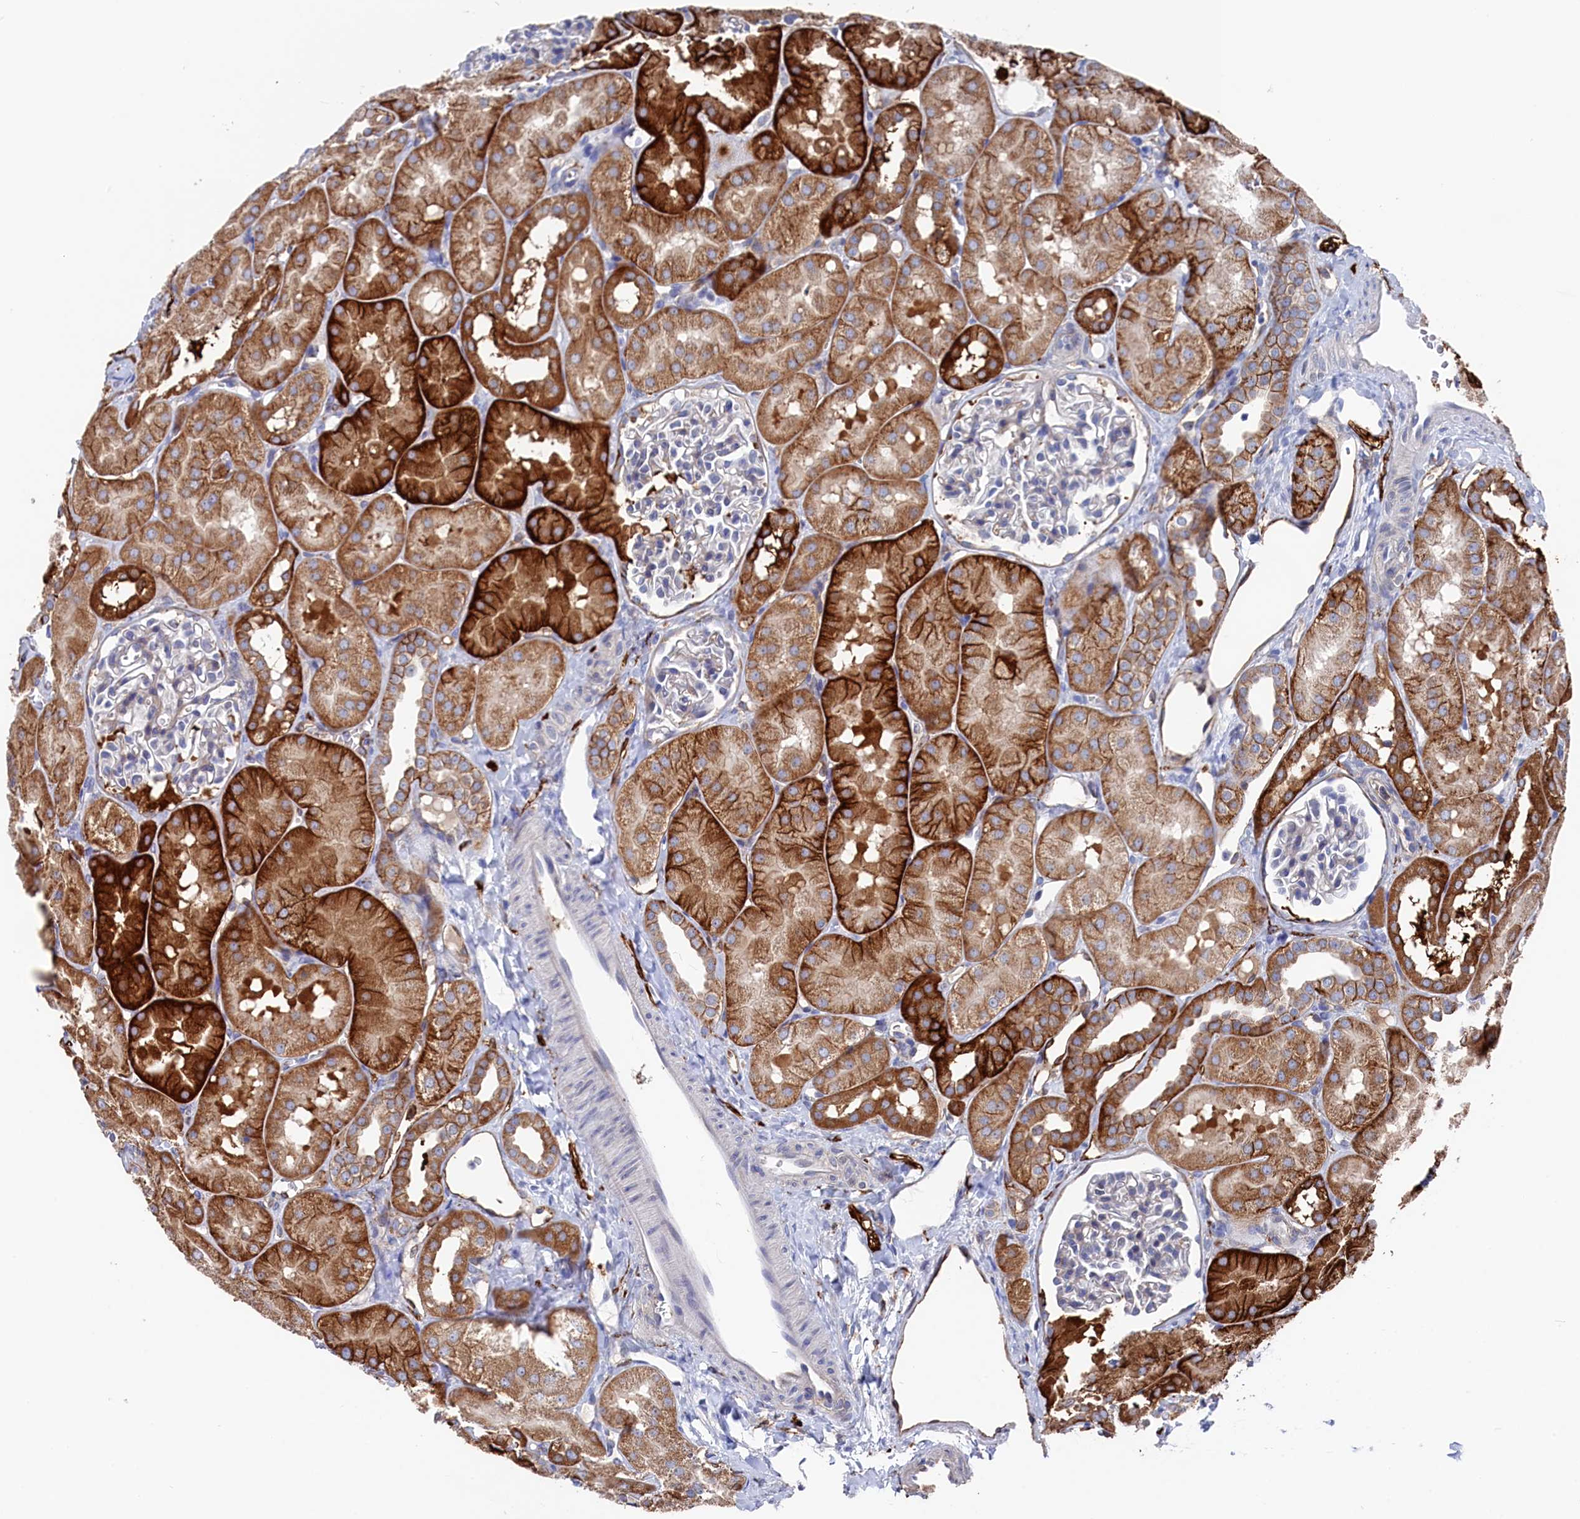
{"staining": {"intensity": "weak", "quantity": "<25%", "location": "cytoplasmic/membranous"}, "tissue": "kidney", "cell_type": "Cells in glomeruli", "image_type": "normal", "snomed": [{"axis": "morphology", "description": "Normal tissue, NOS"}, {"axis": "topography", "description": "Kidney"}, {"axis": "topography", "description": "Urinary bladder"}], "caption": "High magnification brightfield microscopy of benign kidney stained with DAB (3,3'-diaminobenzidine) (brown) and counterstained with hematoxylin (blue): cells in glomeruli show no significant positivity.", "gene": "C12orf73", "patient": {"sex": "male", "age": 16}}